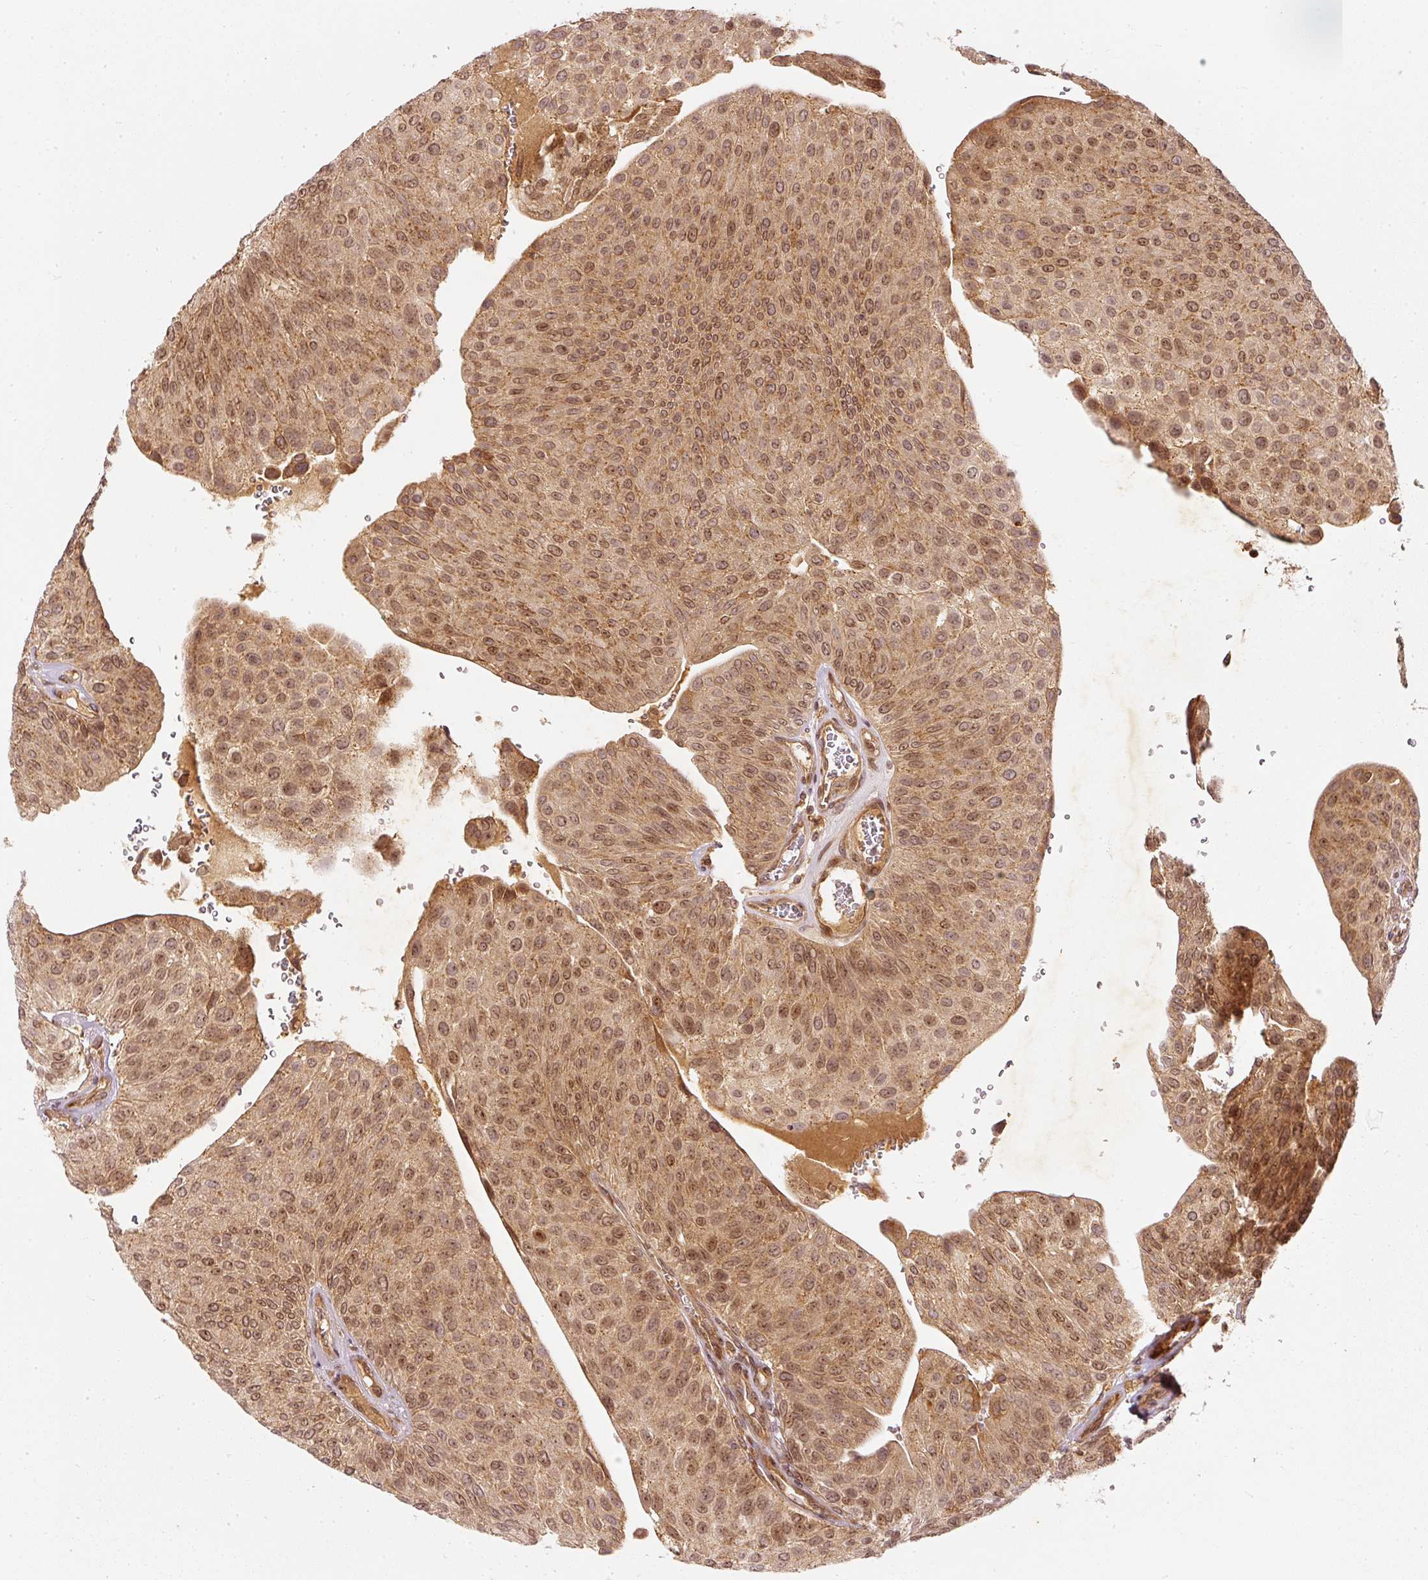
{"staining": {"intensity": "moderate", "quantity": ">75%", "location": "nuclear"}, "tissue": "urothelial cancer", "cell_type": "Tumor cells", "image_type": "cancer", "snomed": [{"axis": "morphology", "description": "Urothelial carcinoma, NOS"}, {"axis": "topography", "description": "Urinary bladder"}], "caption": "Protein analysis of transitional cell carcinoma tissue displays moderate nuclear expression in about >75% of tumor cells.", "gene": "ZNF580", "patient": {"sex": "male", "age": 67}}